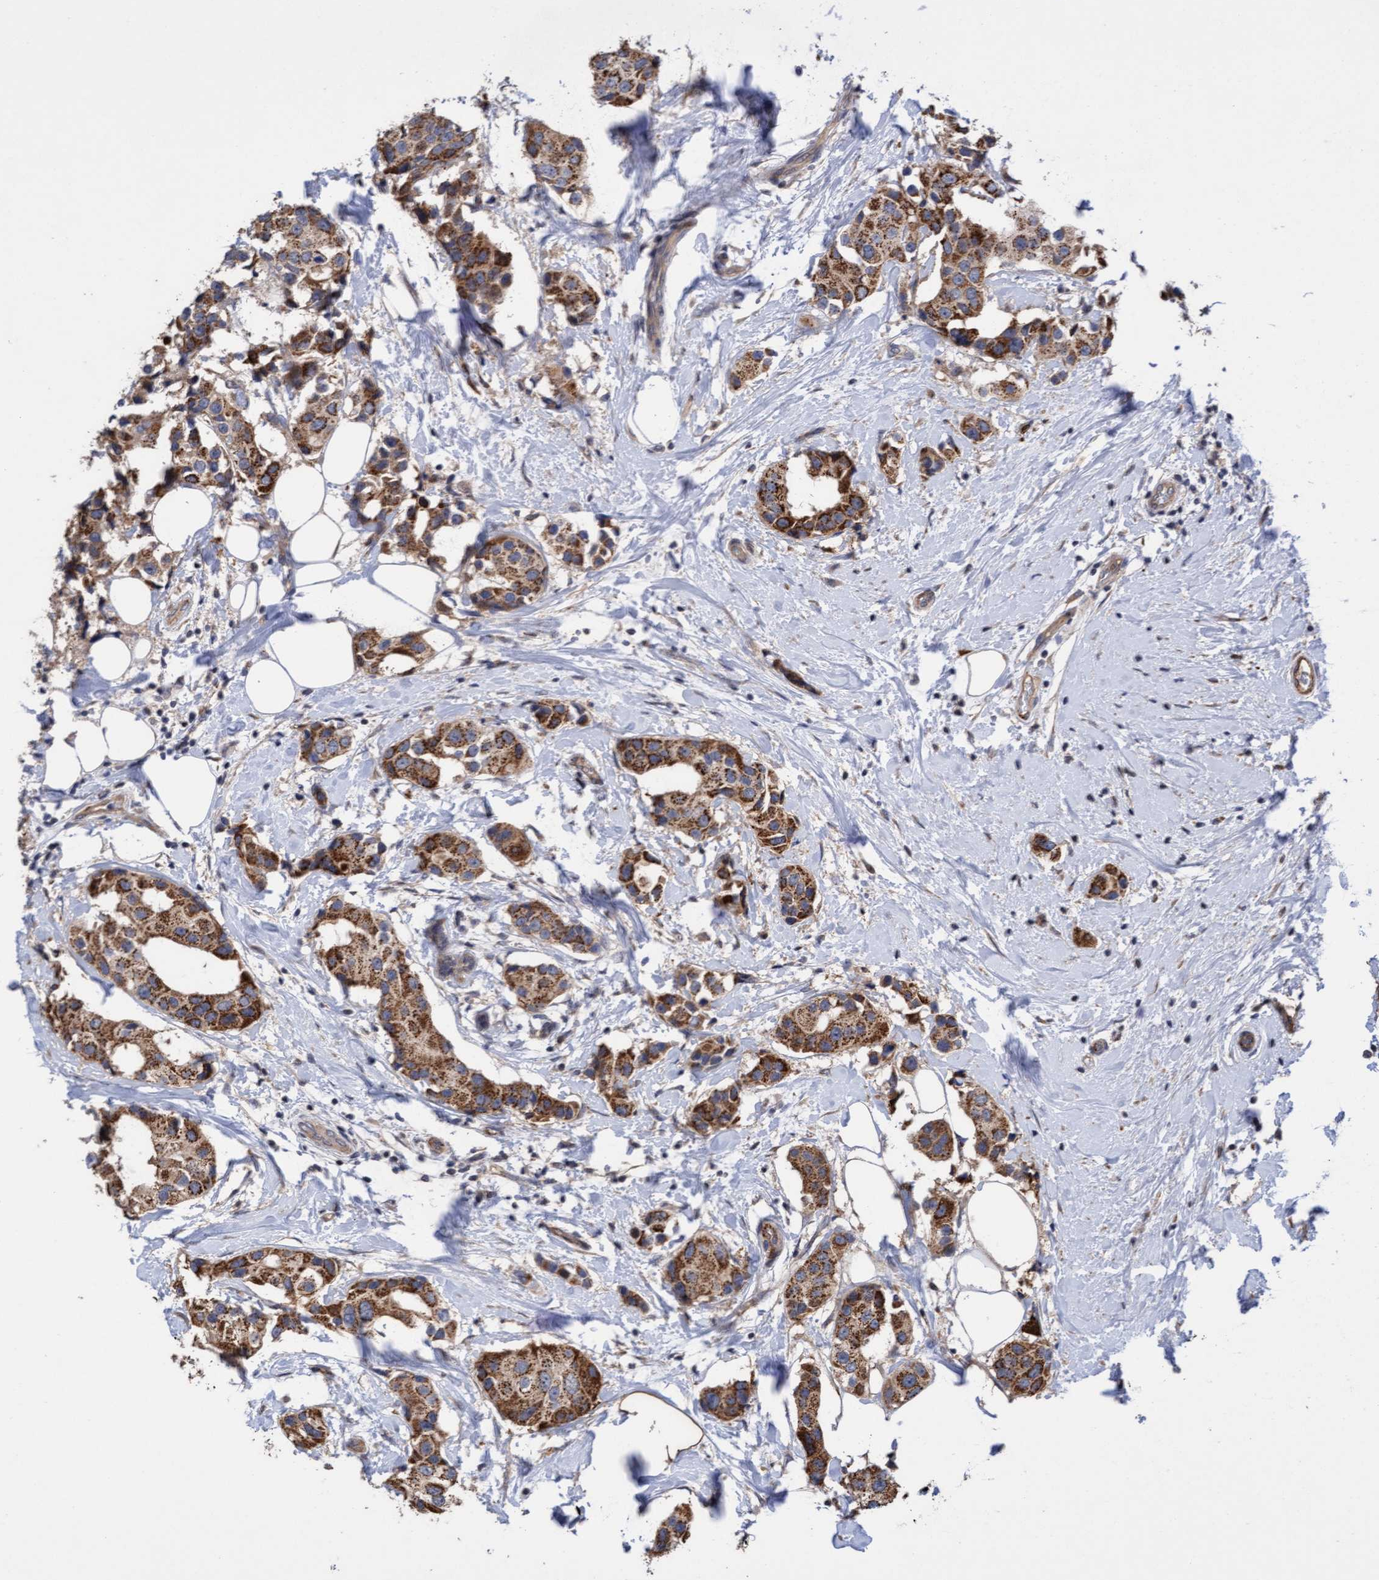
{"staining": {"intensity": "moderate", "quantity": ">75%", "location": "cytoplasmic/membranous"}, "tissue": "breast cancer", "cell_type": "Tumor cells", "image_type": "cancer", "snomed": [{"axis": "morphology", "description": "Normal tissue, NOS"}, {"axis": "morphology", "description": "Duct carcinoma"}, {"axis": "topography", "description": "Breast"}], "caption": "An IHC micrograph of neoplastic tissue is shown. Protein staining in brown highlights moderate cytoplasmic/membranous positivity in breast invasive ductal carcinoma within tumor cells. (brown staining indicates protein expression, while blue staining denotes nuclei).", "gene": "ITFG1", "patient": {"sex": "female", "age": 39}}